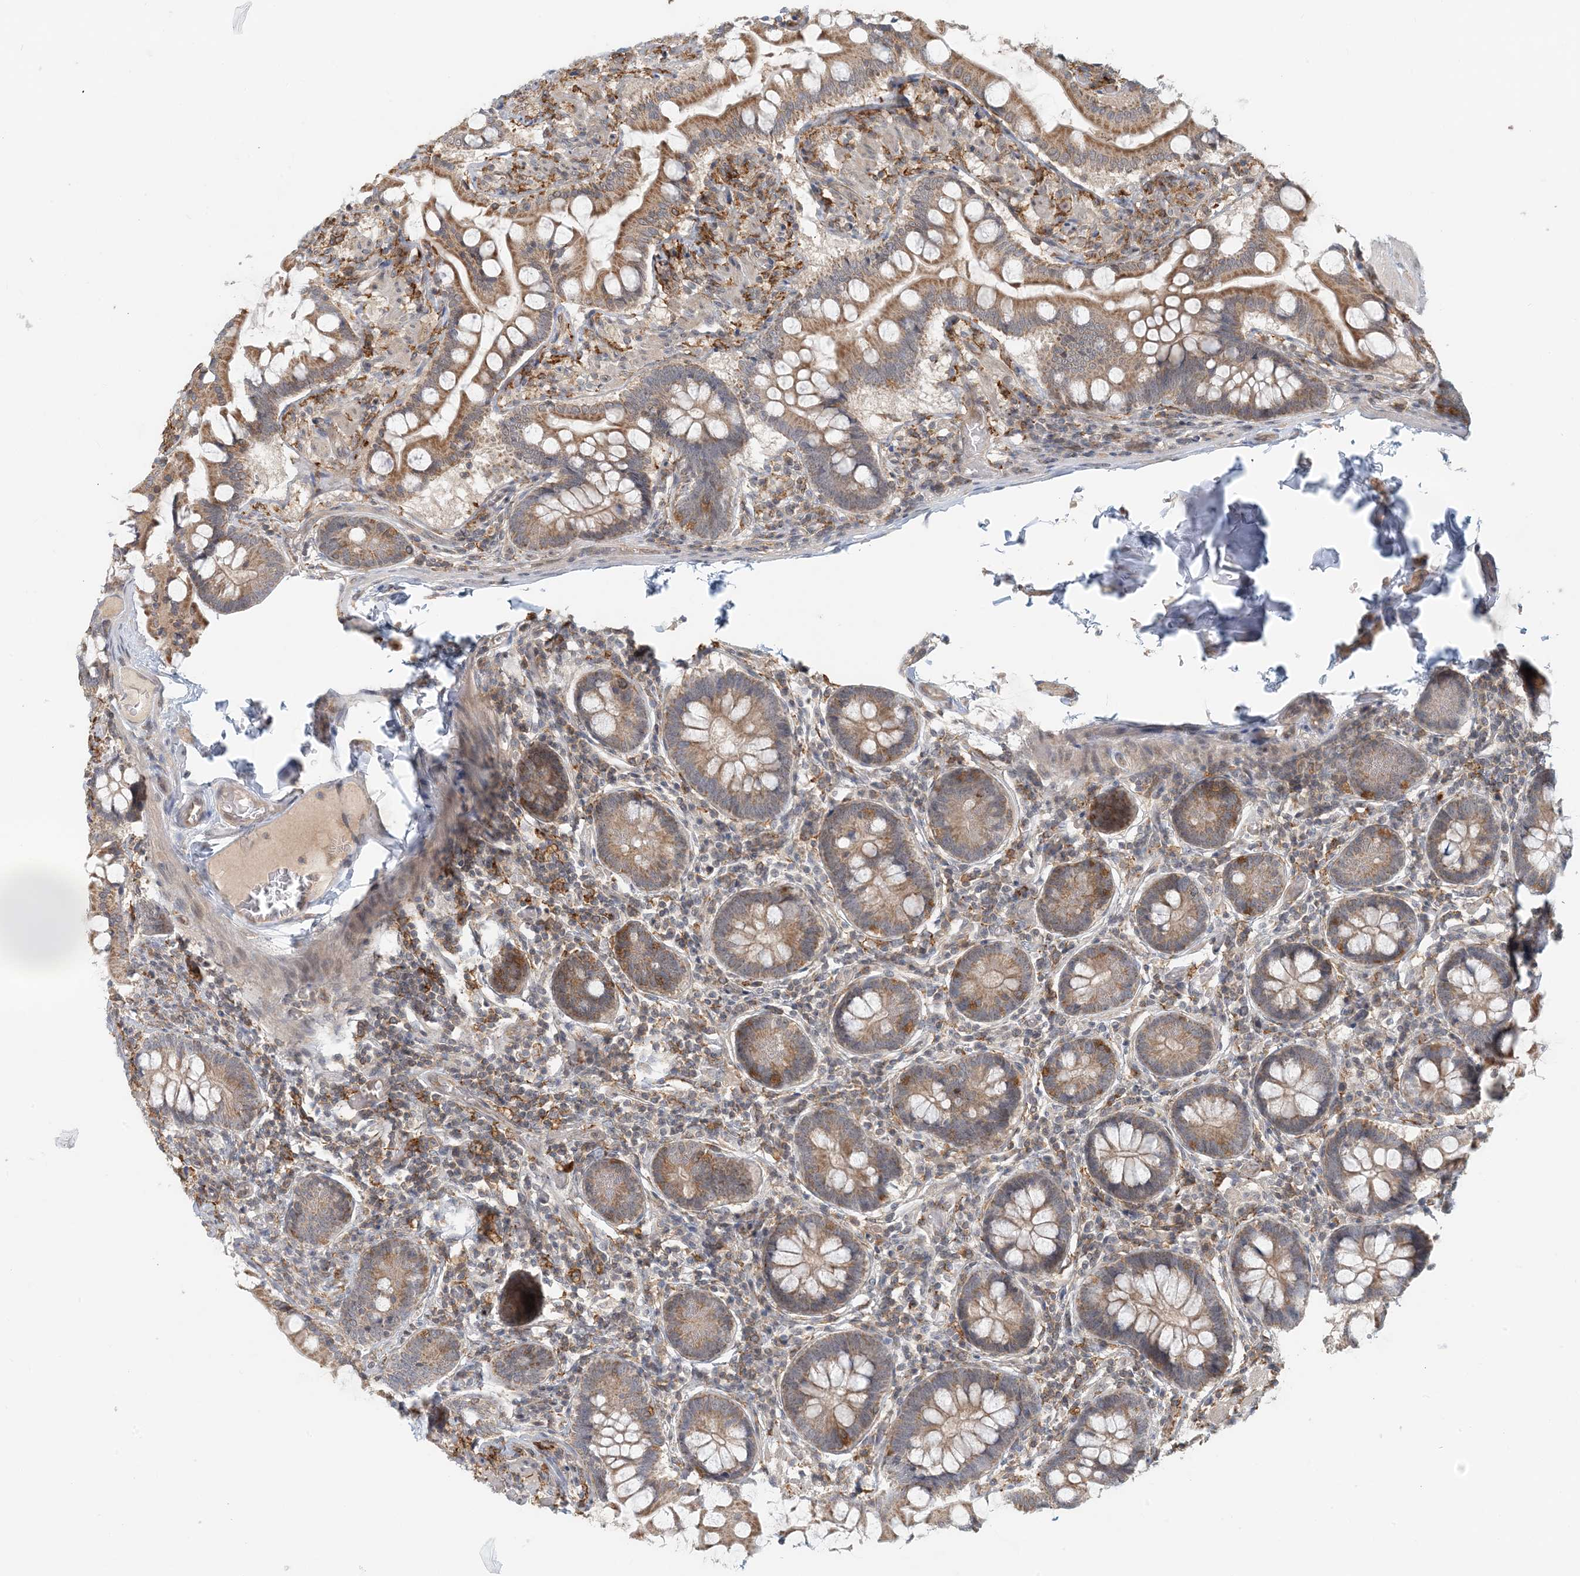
{"staining": {"intensity": "moderate", "quantity": ">75%", "location": "cytoplasmic/membranous"}, "tissue": "small intestine", "cell_type": "Glandular cells", "image_type": "normal", "snomed": [{"axis": "morphology", "description": "Normal tissue, NOS"}, {"axis": "topography", "description": "Small intestine"}], "caption": "Normal small intestine shows moderate cytoplasmic/membranous positivity in approximately >75% of glandular cells.", "gene": "OBI1", "patient": {"sex": "male", "age": 41}}